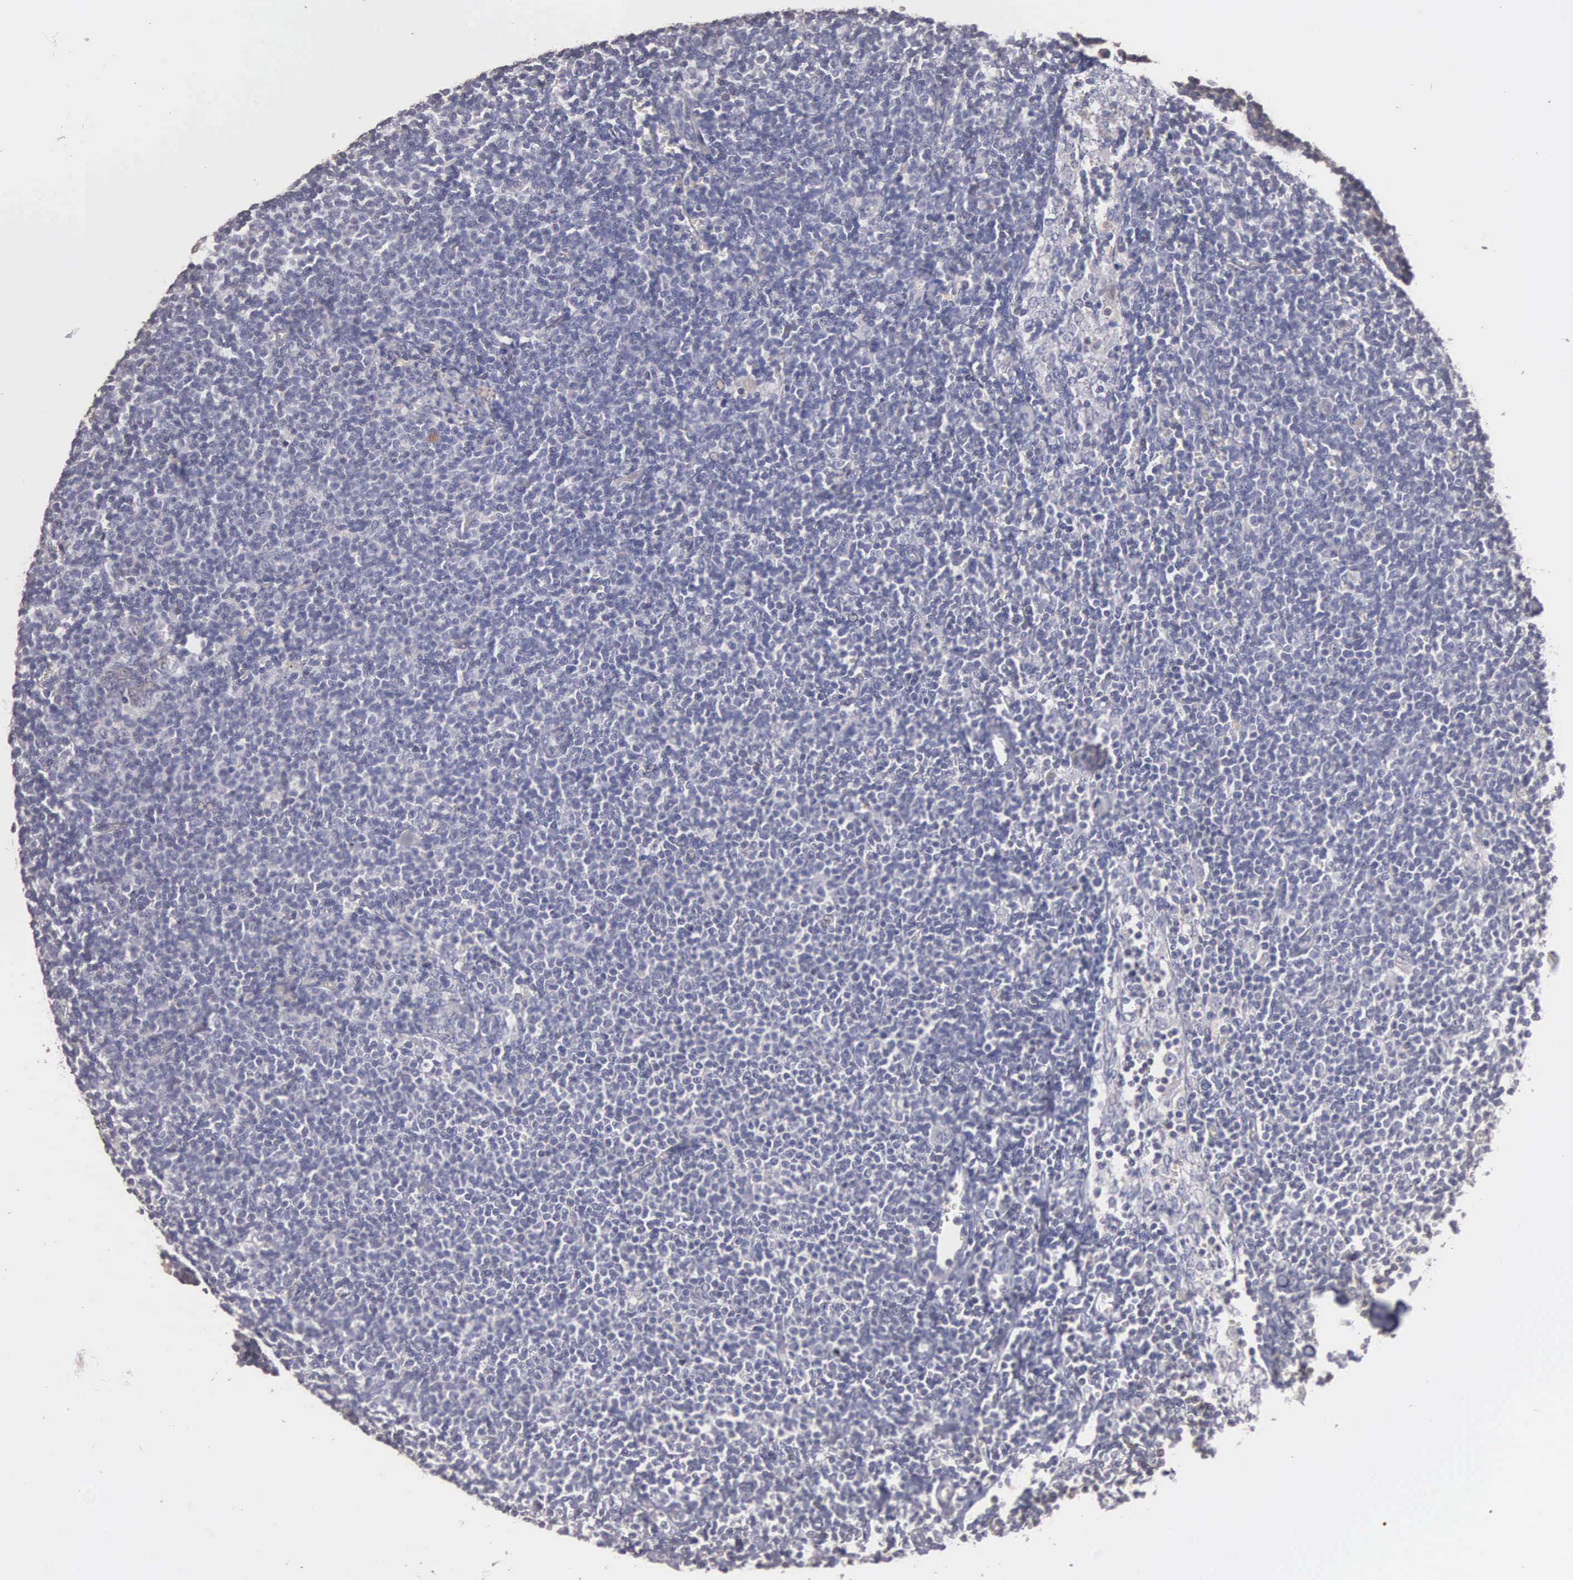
{"staining": {"intensity": "negative", "quantity": "none", "location": "none"}, "tissue": "lymphoma", "cell_type": "Tumor cells", "image_type": "cancer", "snomed": [{"axis": "morphology", "description": "Malignant lymphoma, non-Hodgkin's type, Low grade"}, {"axis": "topography", "description": "Lymph node"}], "caption": "There is no significant expression in tumor cells of low-grade malignant lymphoma, non-Hodgkin's type. (Stains: DAB immunohistochemistry (IHC) with hematoxylin counter stain, Microscopy: brightfield microscopy at high magnification).", "gene": "ENO3", "patient": {"sex": "male", "age": 65}}